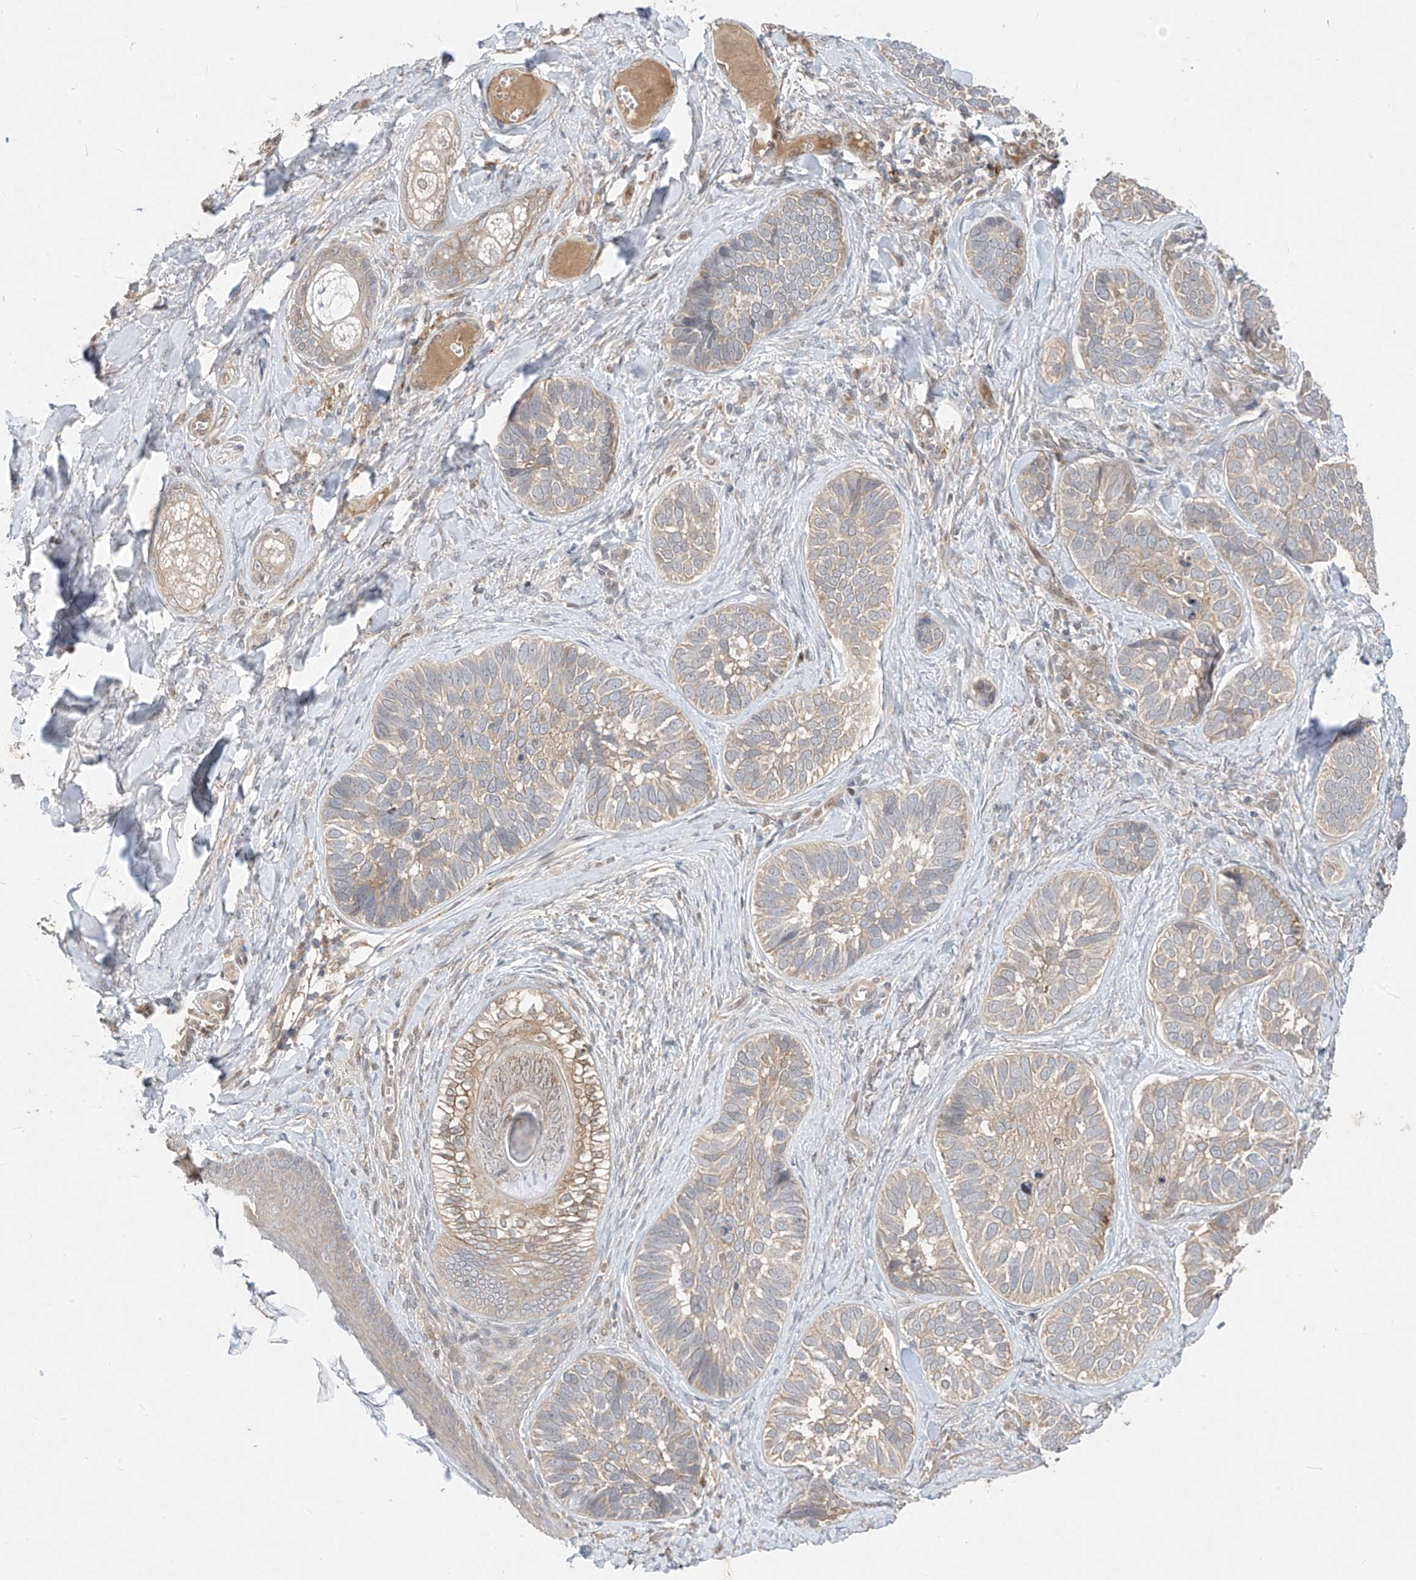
{"staining": {"intensity": "weak", "quantity": "<25%", "location": "cytoplasmic/membranous"}, "tissue": "skin cancer", "cell_type": "Tumor cells", "image_type": "cancer", "snomed": [{"axis": "morphology", "description": "Basal cell carcinoma"}, {"axis": "topography", "description": "Skin"}], "caption": "The immunohistochemistry (IHC) photomicrograph has no significant expression in tumor cells of basal cell carcinoma (skin) tissue.", "gene": "MRTFA", "patient": {"sex": "male", "age": 62}}